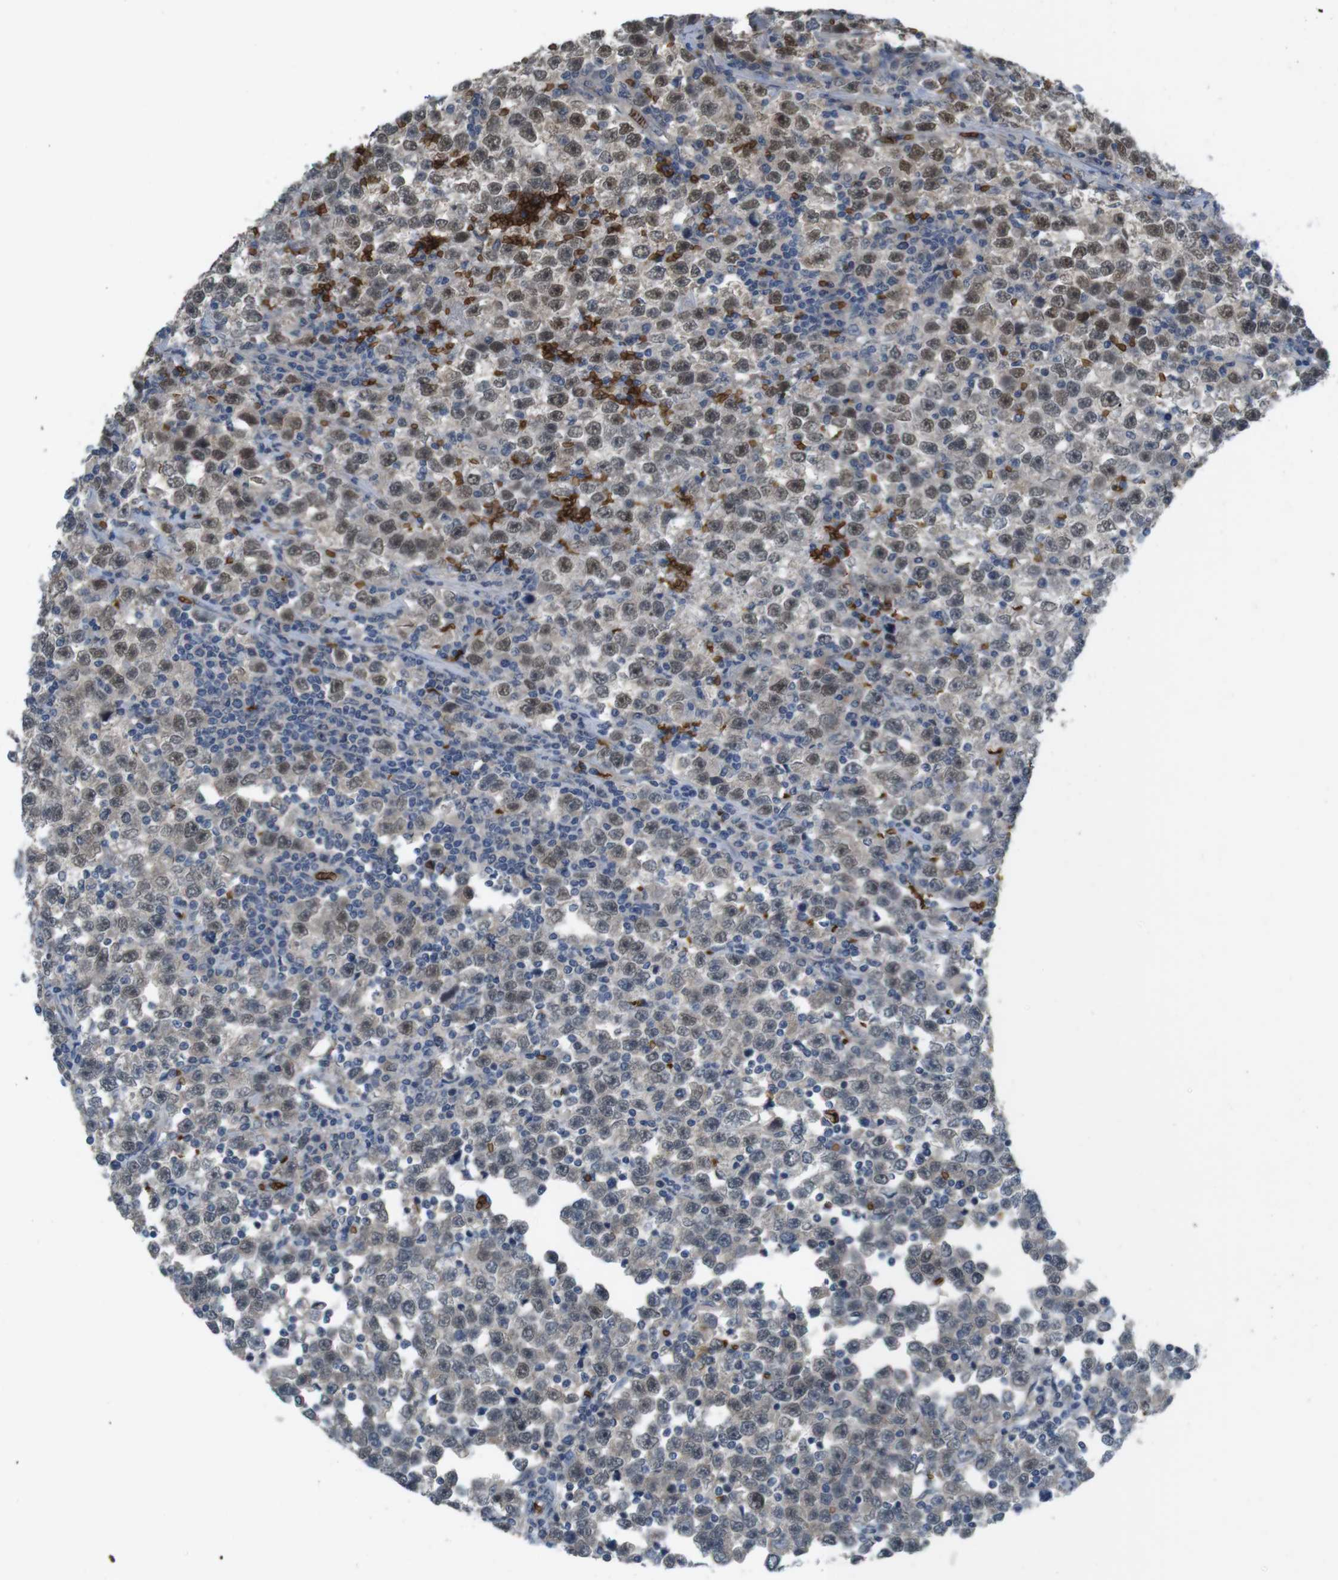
{"staining": {"intensity": "moderate", "quantity": "25%-75%", "location": "nuclear"}, "tissue": "testis cancer", "cell_type": "Tumor cells", "image_type": "cancer", "snomed": [{"axis": "morphology", "description": "Seminoma, NOS"}, {"axis": "topography", "description": "Testis"}], "caption": "The photomicrograph reveals immunohistochemical staining of testis cancer (seminoma). There is moderate nuclear expression is identified in approximately 25%-75% of tumor cells.", "gene": "GYPA", "patient": {"sex": "male", "age": 43}}